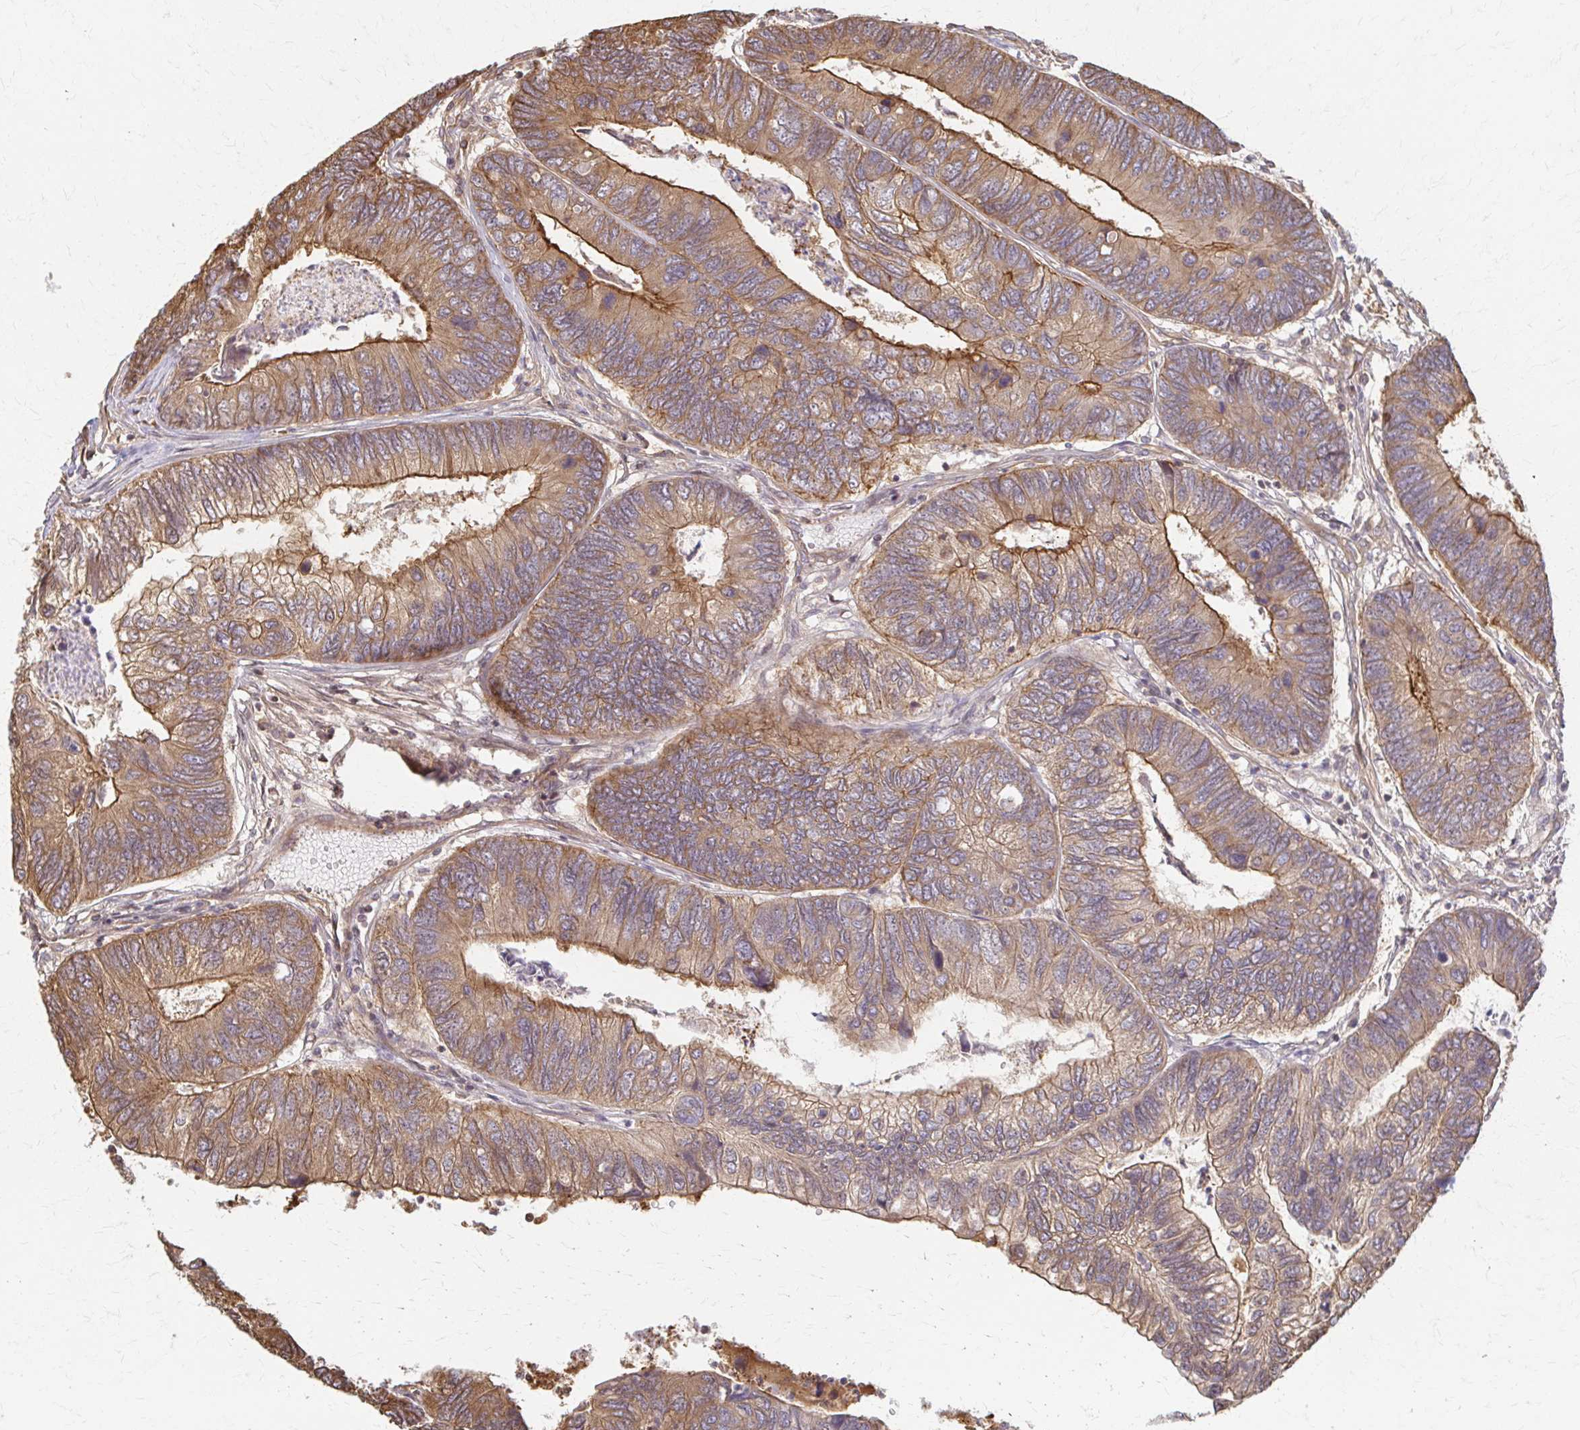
{"staining": {"intensity": "moderate", "quantity": ">75%", "location": "cytoplasmic/membranous"}, "tissue": "colorectal cancer", "cell_type": "Tumor cells", "image_type": "cancer", "snomed": [{"axis": "morphology", "description": "Adenocarcinoma, NOS"}, {"axis": "topography", "description": "Colon"}], "caption": "Protein expression by immunohistochemistry shows moderate cytoplasmic/membranous expression in about >75% of tumor cells in colorectal cancer. Immunohistochemistry (ihc) stains the protein of interest in brown and the nuclei are stained blue.", "gene": "ARHGAP35", "patient": {"sex": "female", "age": 67}}